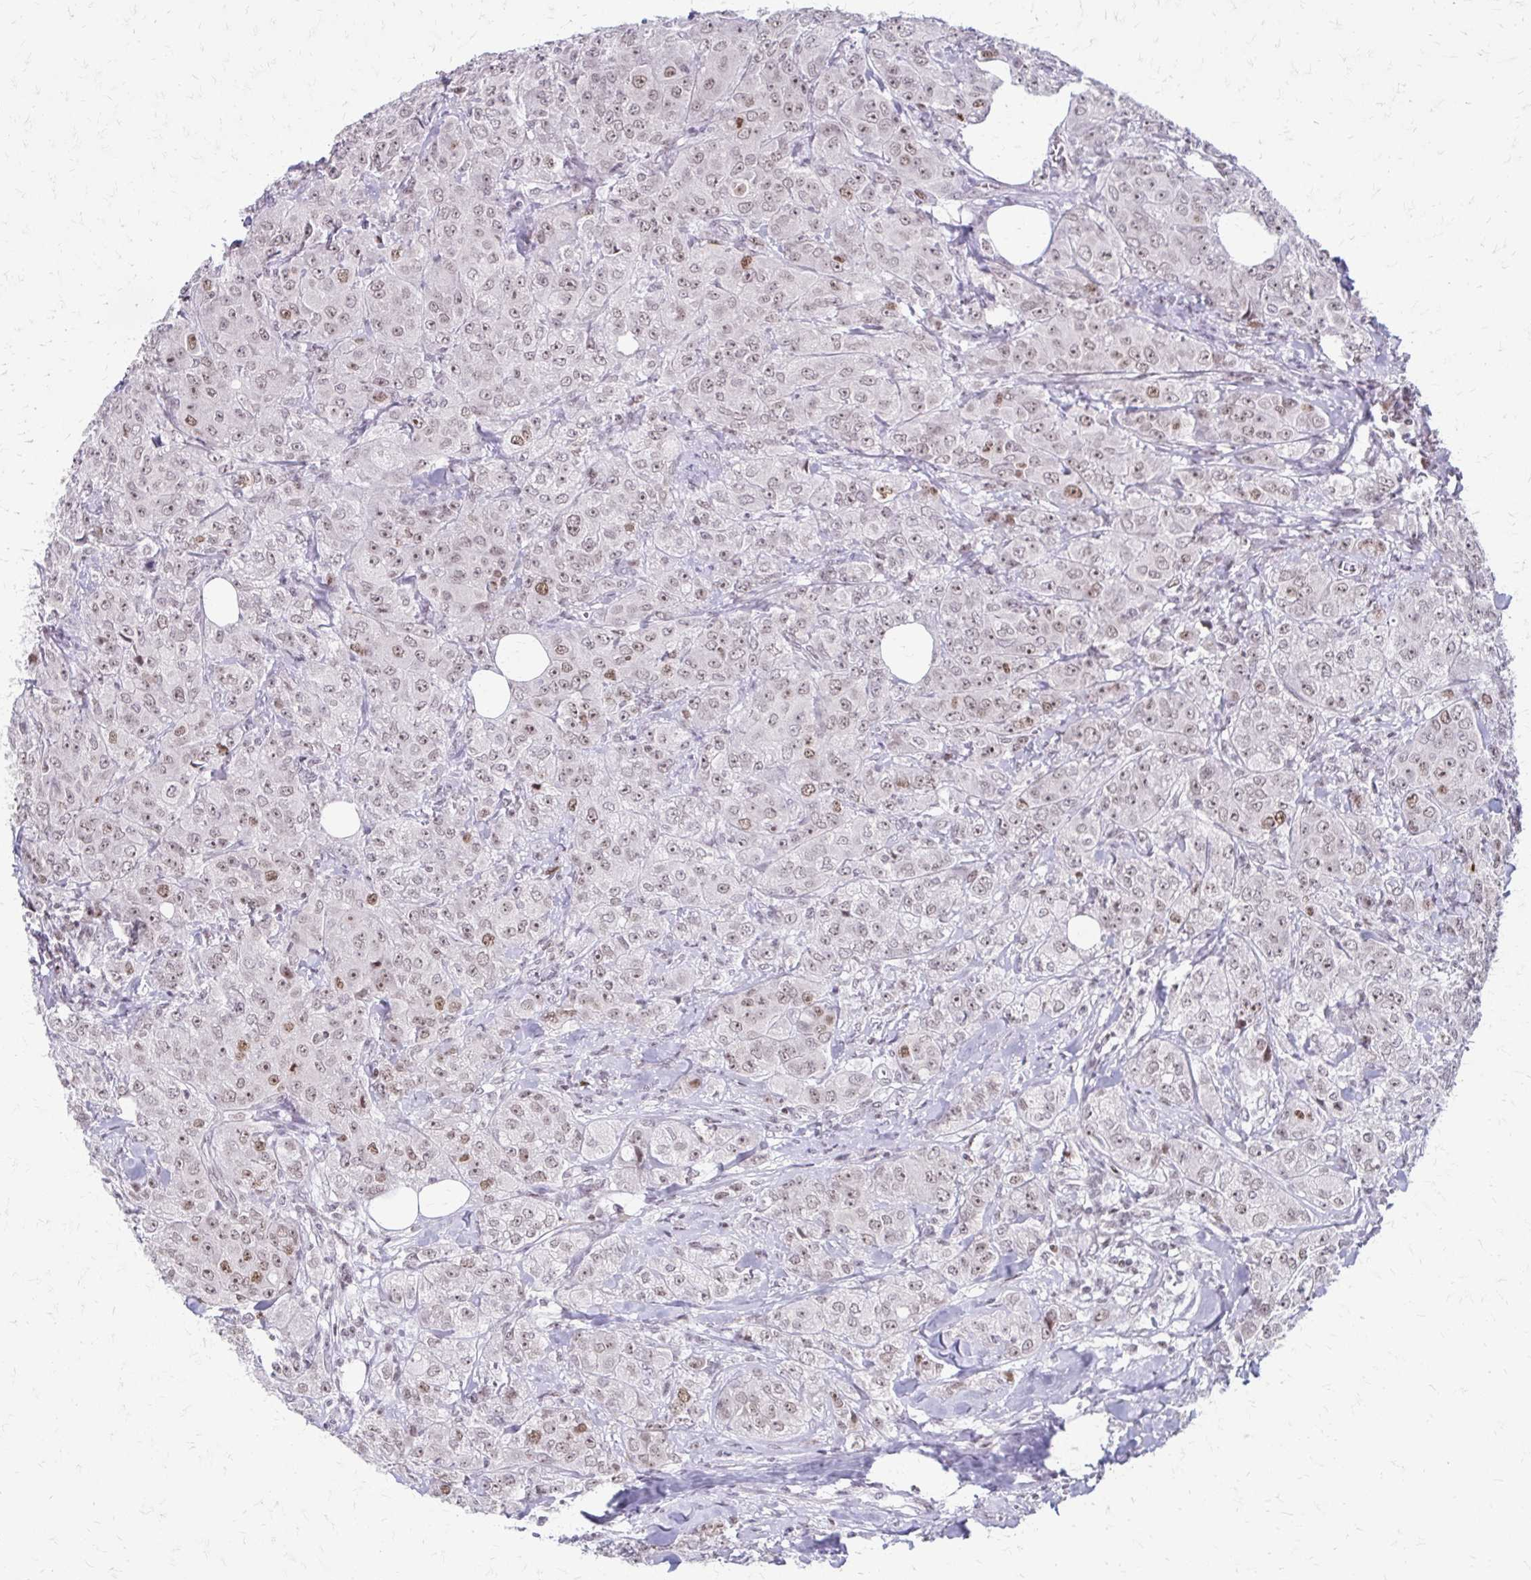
{"staining": {"intensity": "moderate", "quantity": ">75%", "location": "nuclear"}, "tissue": "breast cancer", "cell_type": "Tumor cells", "image_type": "cancer", "snomed": [{"axis": "morphology", "description": "Normal tissue, NOS"}, {"axis": "morphology", "description": "Duct carcinoma"}, {"axis": "topography", "description": "Breast"}], "caption": "Brown immunohistochemical staining in breast infiltrating ductal carcinoma reveals moderate nuclear positivity in about >75% of tumor cells.", "gene": "EED", "patient": {"sex": "female", "age": 43}}